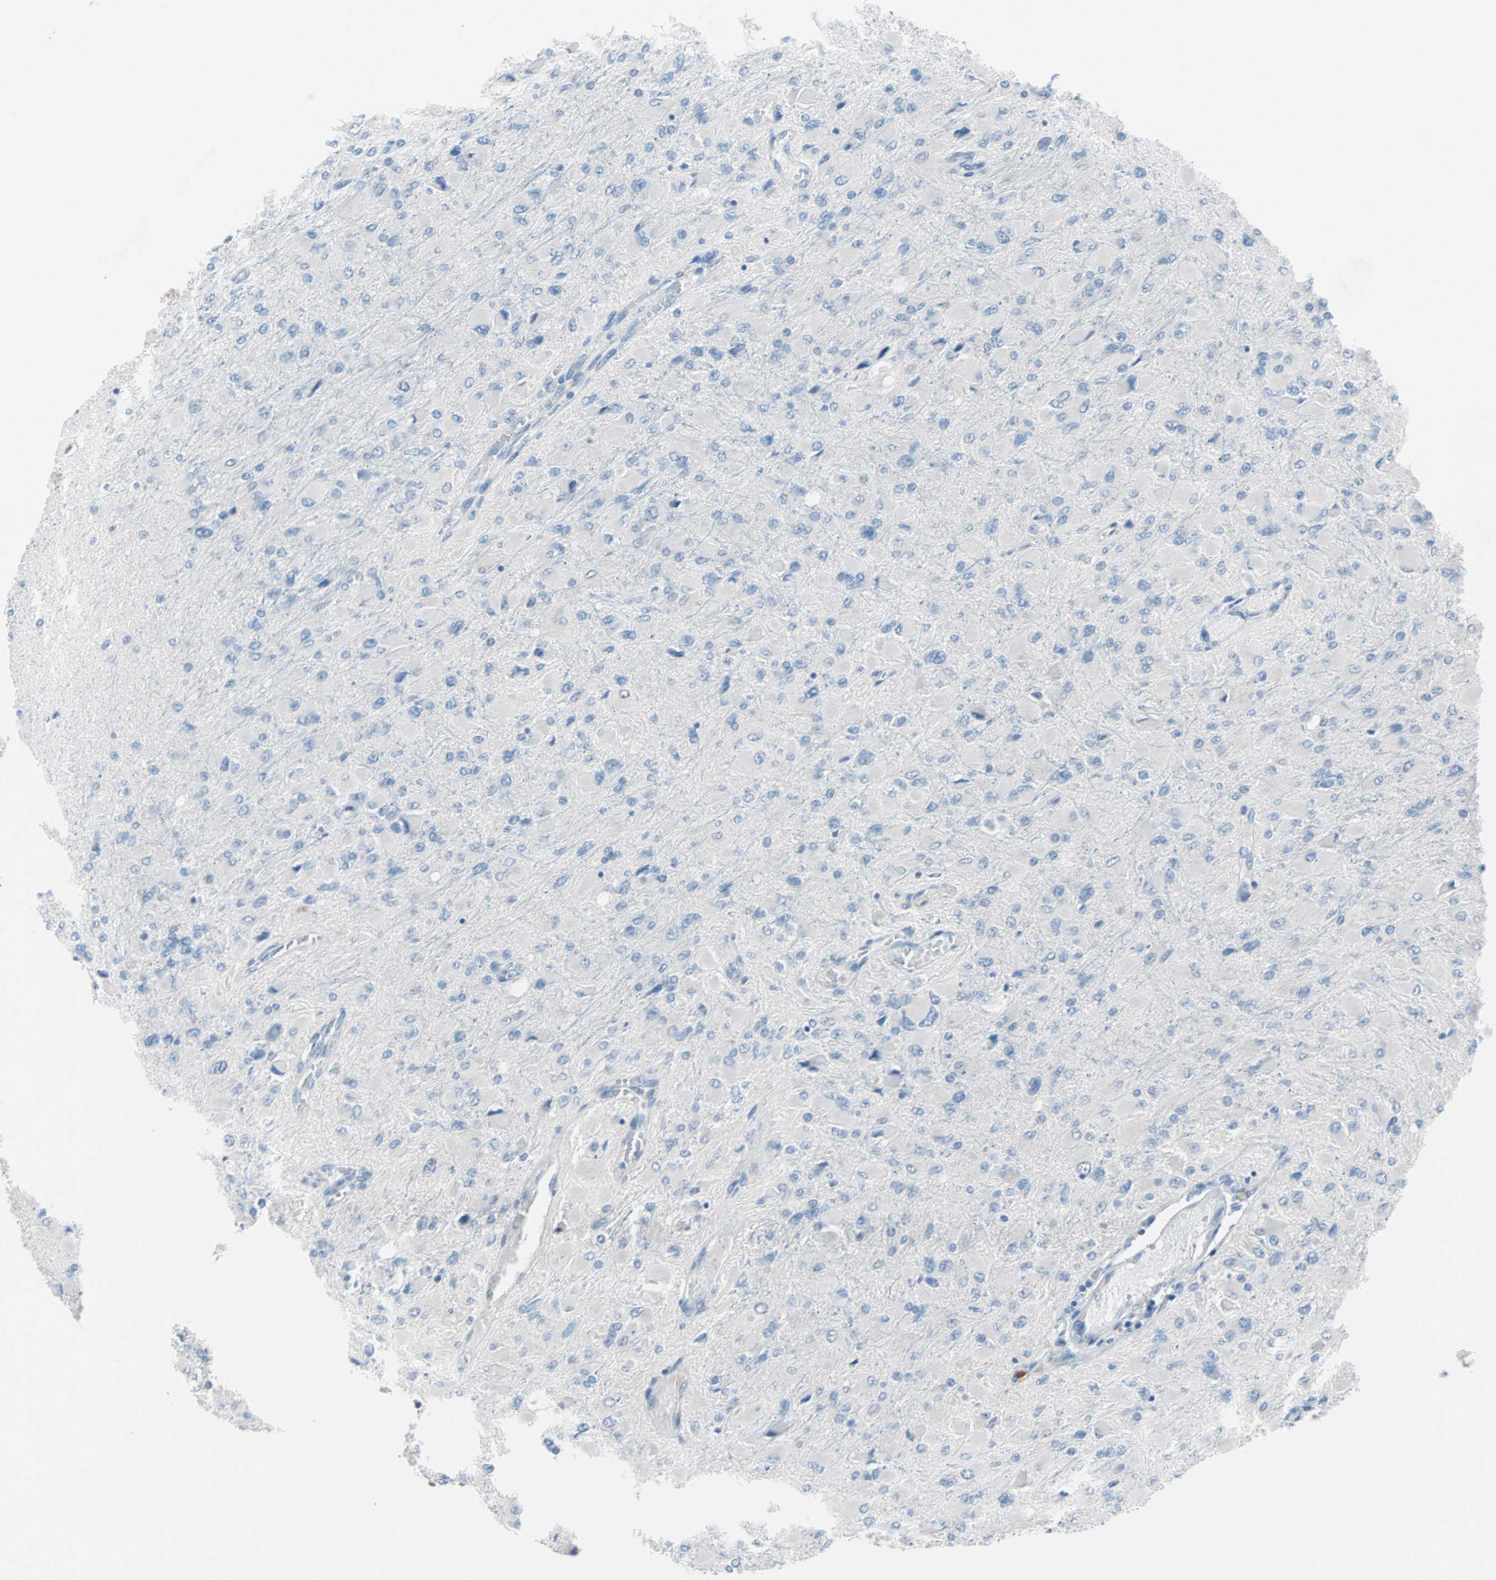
{"staining": {"intensity": "negative", "quantity": "none", "location": "none"}, "tissue": "glioma", "cell_type": "Tumor cells", "image_type": "cancer", "snomed": [{"axis": "morphology", "description": "Glioma, malignant, High grade"}, {"axis": "topography", "description": "Cerebral cortex"}], "caption": "The image shows no significant expression in tumor cells of glioma. (DAB (3,3'-diaminobenzidine) immunohistochemistry, high magnification).", "gene": "ULBP1", "patient": {"sex": "female", "age": 36}}